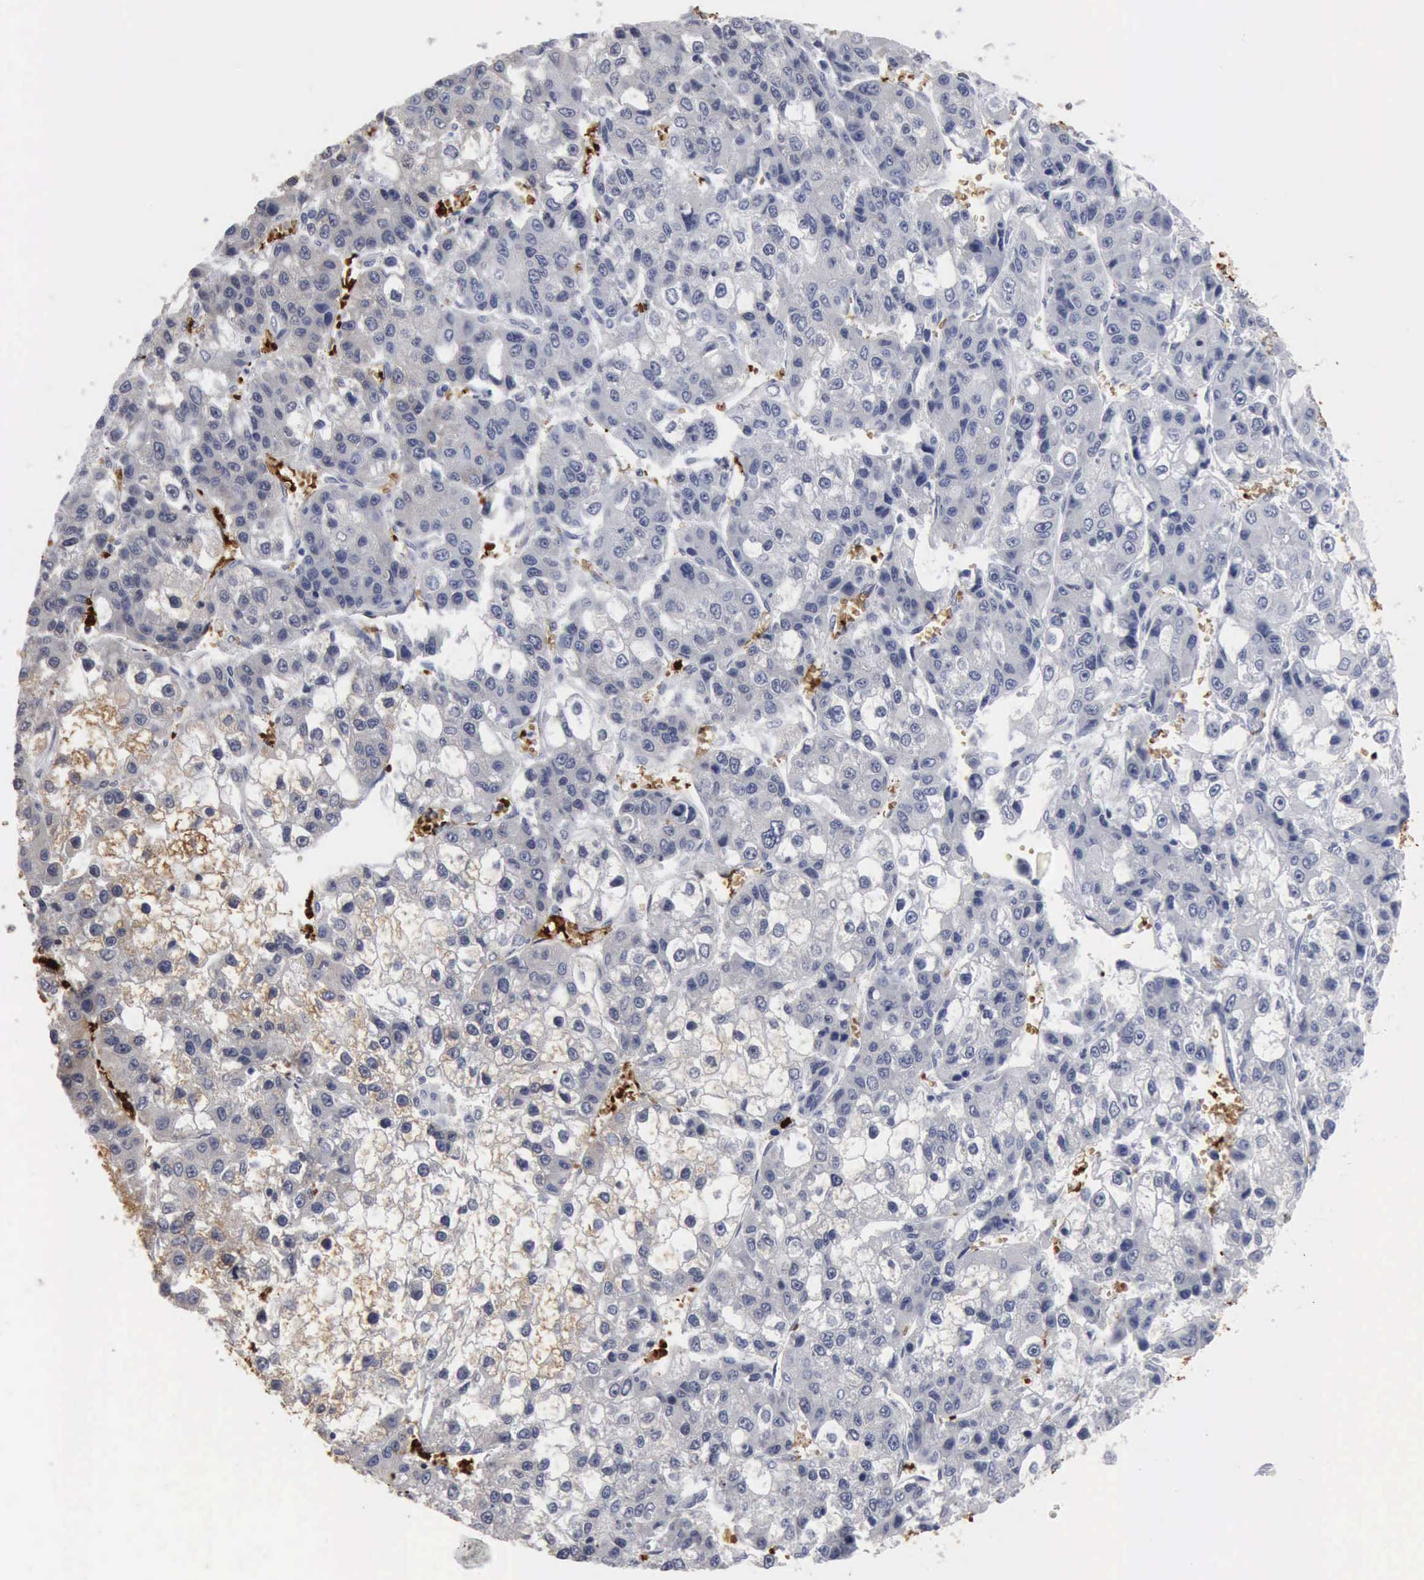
{"staining": {"intensity": "negative", "quantity": "none", "location": "none"}, "tissue": "liver cancer", "cell_type": "Tumor cells", "image_type": "cancer", "snomed": [{"axis": "morphology", "description": "Carcinoma, Hepatocellular, NOS"}, {"axis": "topography", "description": "Liver"}], "caption": "An IHC photomicrograph of liver cancer is shown. There is no staining in tumor cells of liver cancer.", "gene": "TGFB1", "patient": {"sex": "female", "age": 66}}